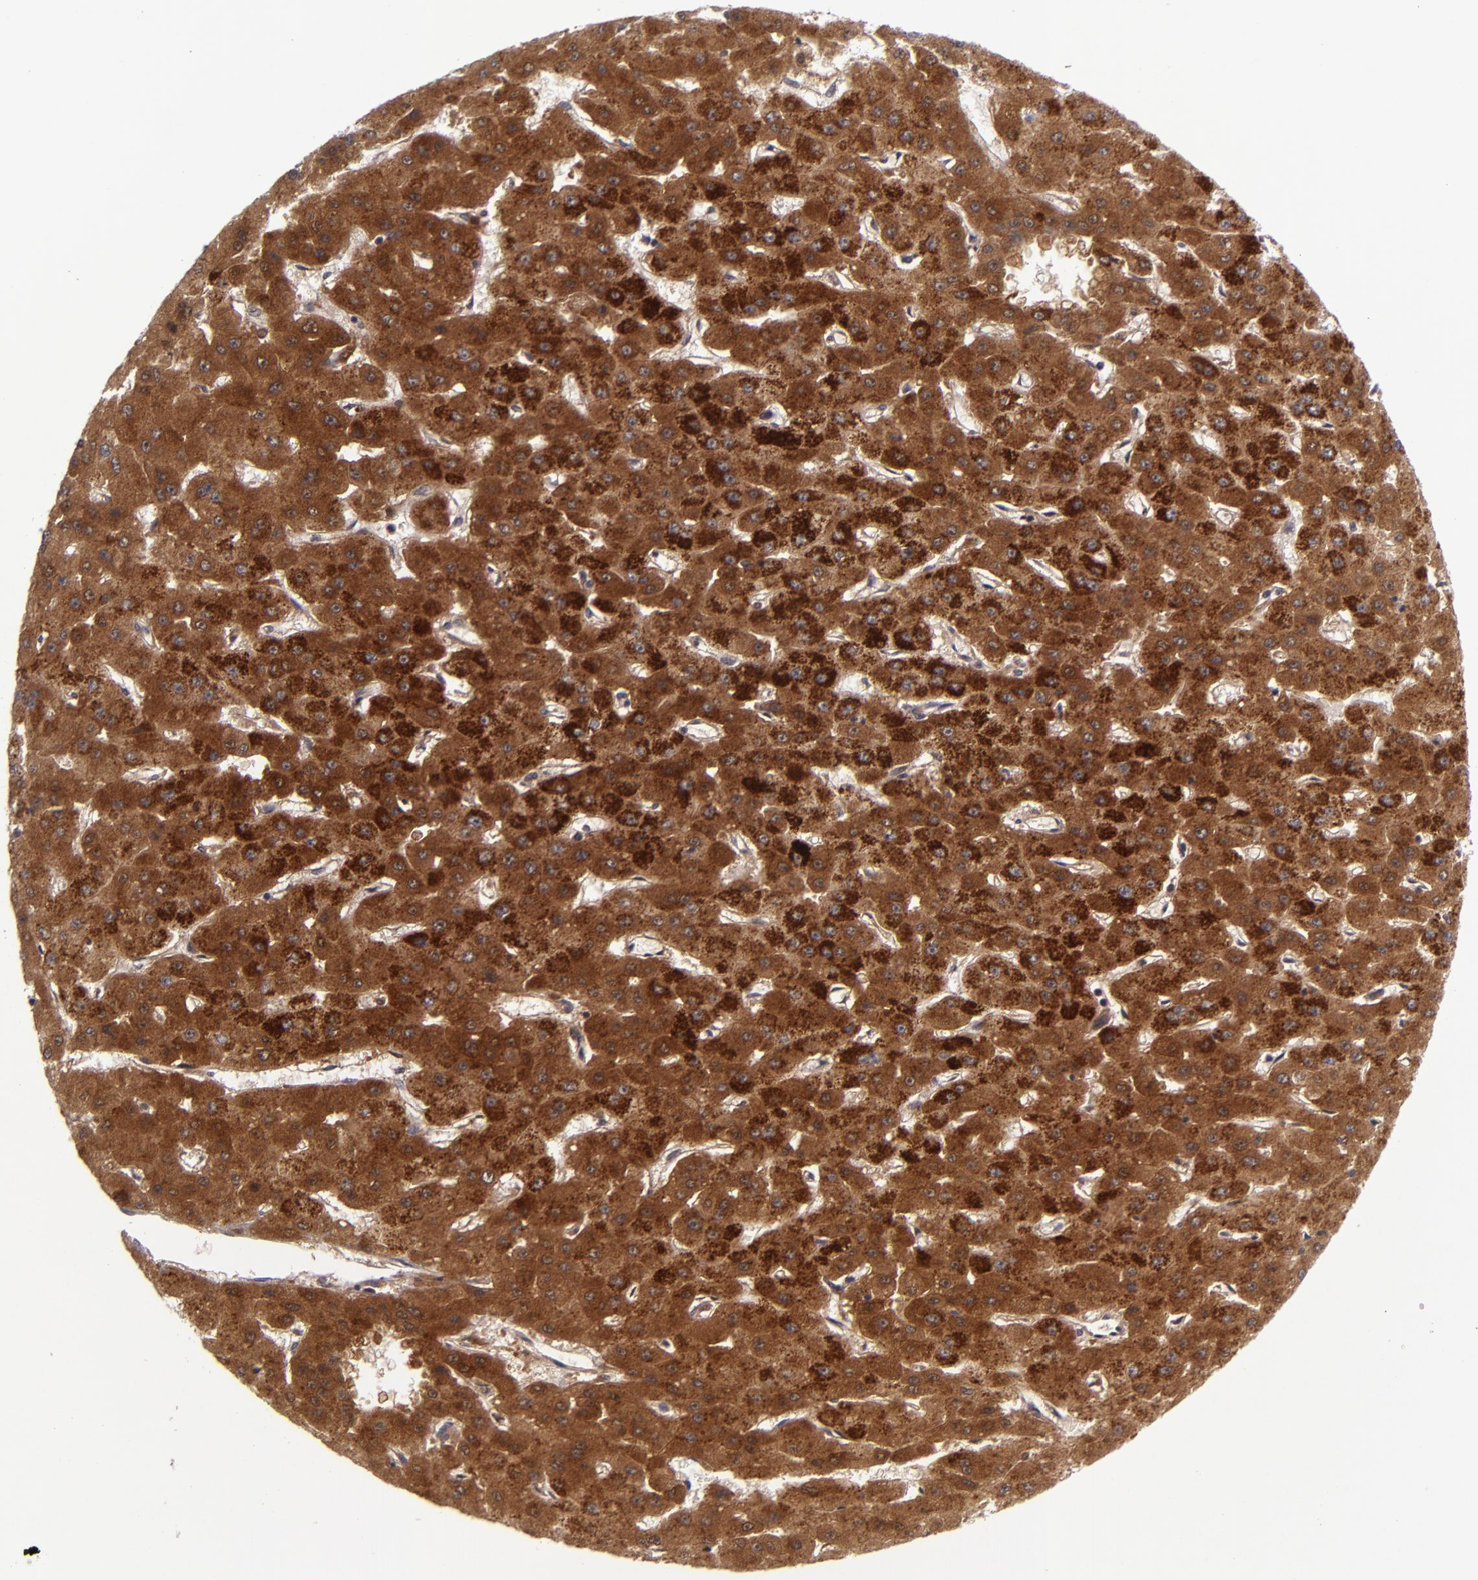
{"staining": {"intensity": "strong", "quantity": ">75%", "location": "cytoplasmic/membranous"}, "tissue": "liver cancer", "cell_type": "Tumor cells", "image_type": "cancer", "snomed": [{"axis": "morphology", "description": "Carcinoma, Hepatocellular, NOS"}, {"axis": "topography", "description": "Liver"}], "caption": "Liver hepatocellular carcinoma stained for a protein (brown) displays strong cytoplasmic/membranous positive positivity in about >75% of tumor cells.", "gene": "CASP8", "patient": {"sex": "female", "age": 52}}